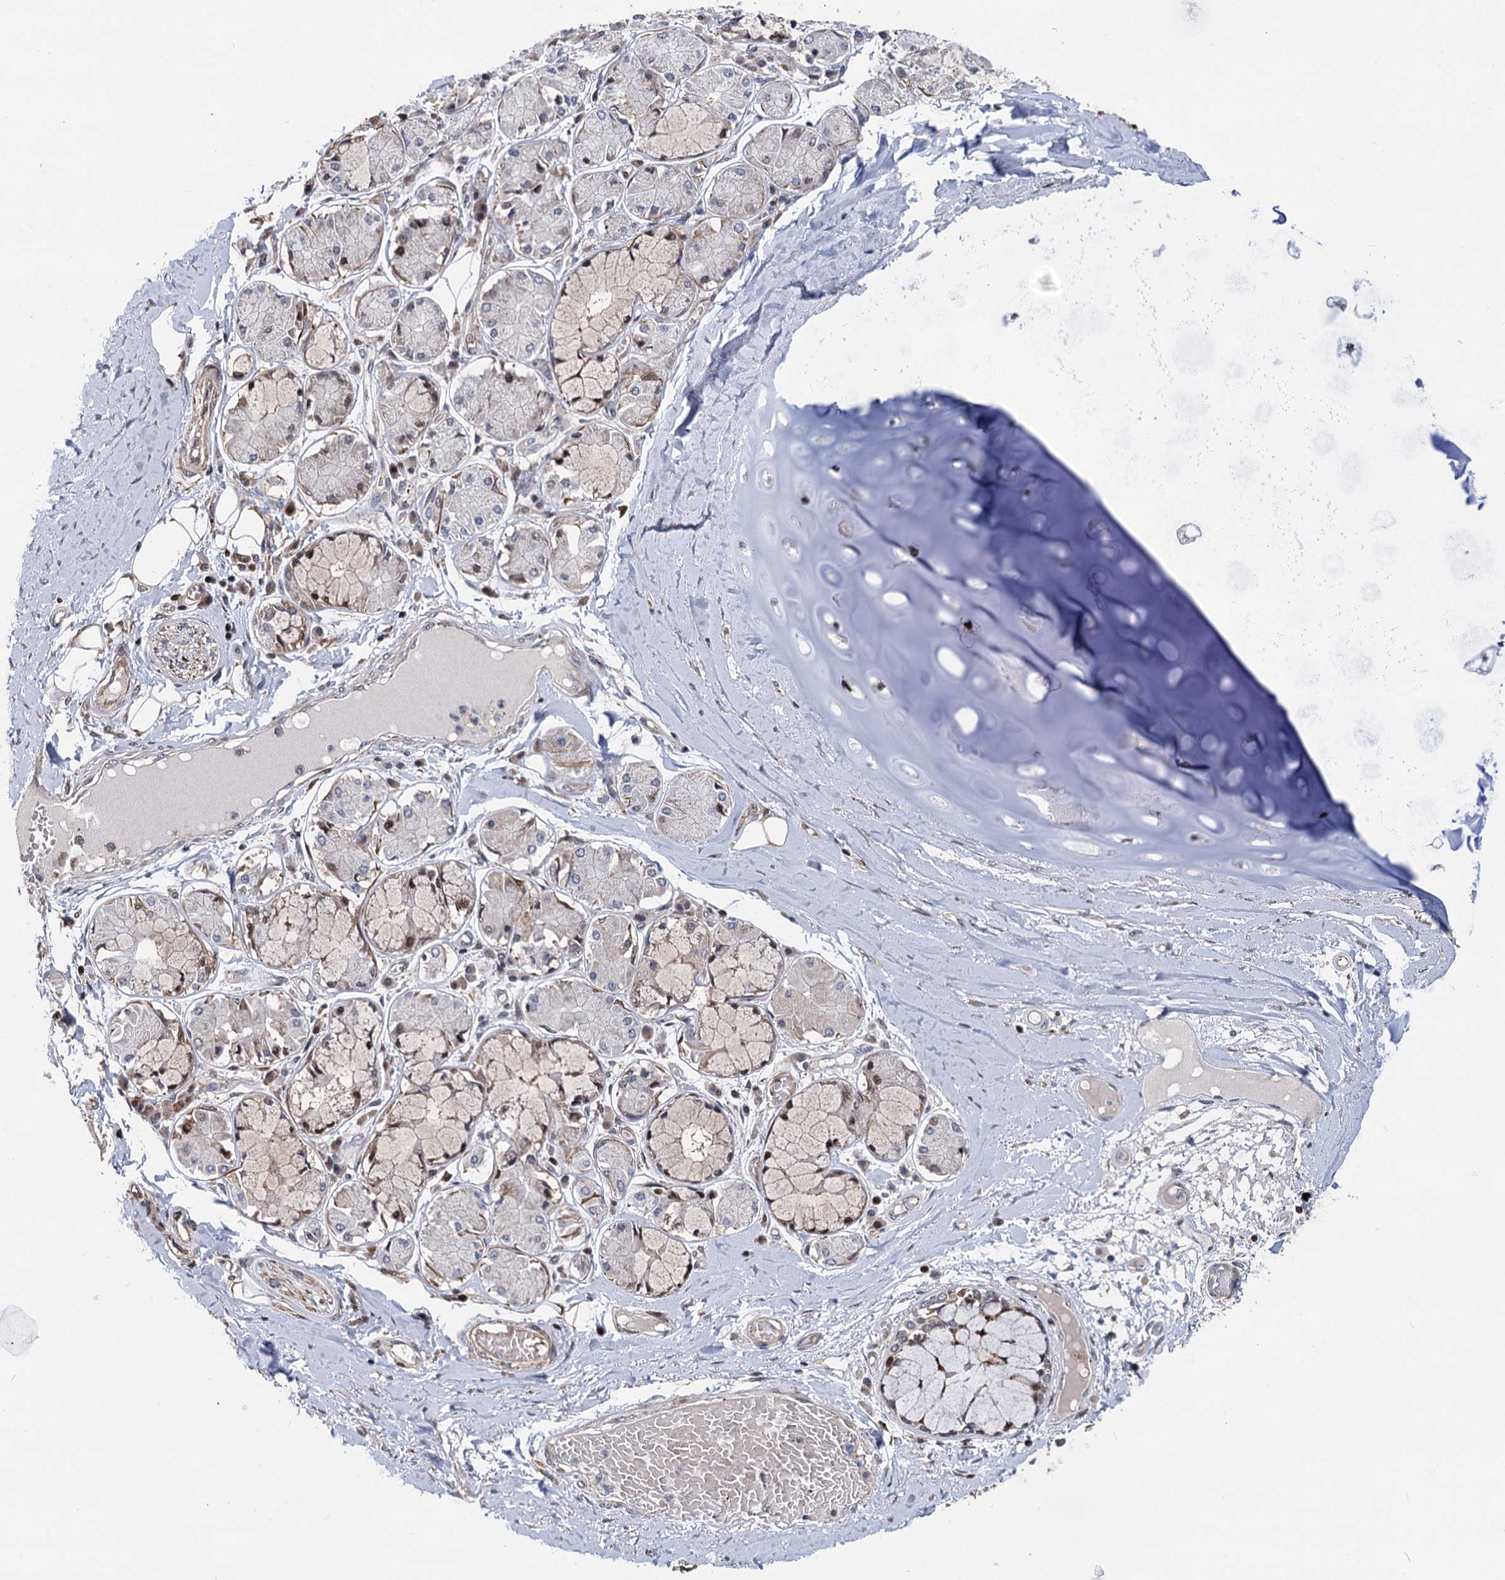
{"staining": {"intensity": "negative", "quantity": "none", "location": "none"}, "tissue": "adipose tissue", "cell_type": "Adipocytes", "image_type": "normal", "snomed": [{"axis": "morphology", "description": "Normal tissue, NOS"}, {"axis": "topography", "description": "Cartilage tissue"}, {"axis": "topography", "description": "Bronchus"}, {"axis": "topography", "description": "Lung"}, {"axis": "topography", "description": "Peripheral nerve tissue"}], "caption": "Immunohistochemical staining of benign adipose tissue reveals no significant staining in adipocytes.", "gene": "UBR1", "patient": {"sex": "female", "age": 49}}